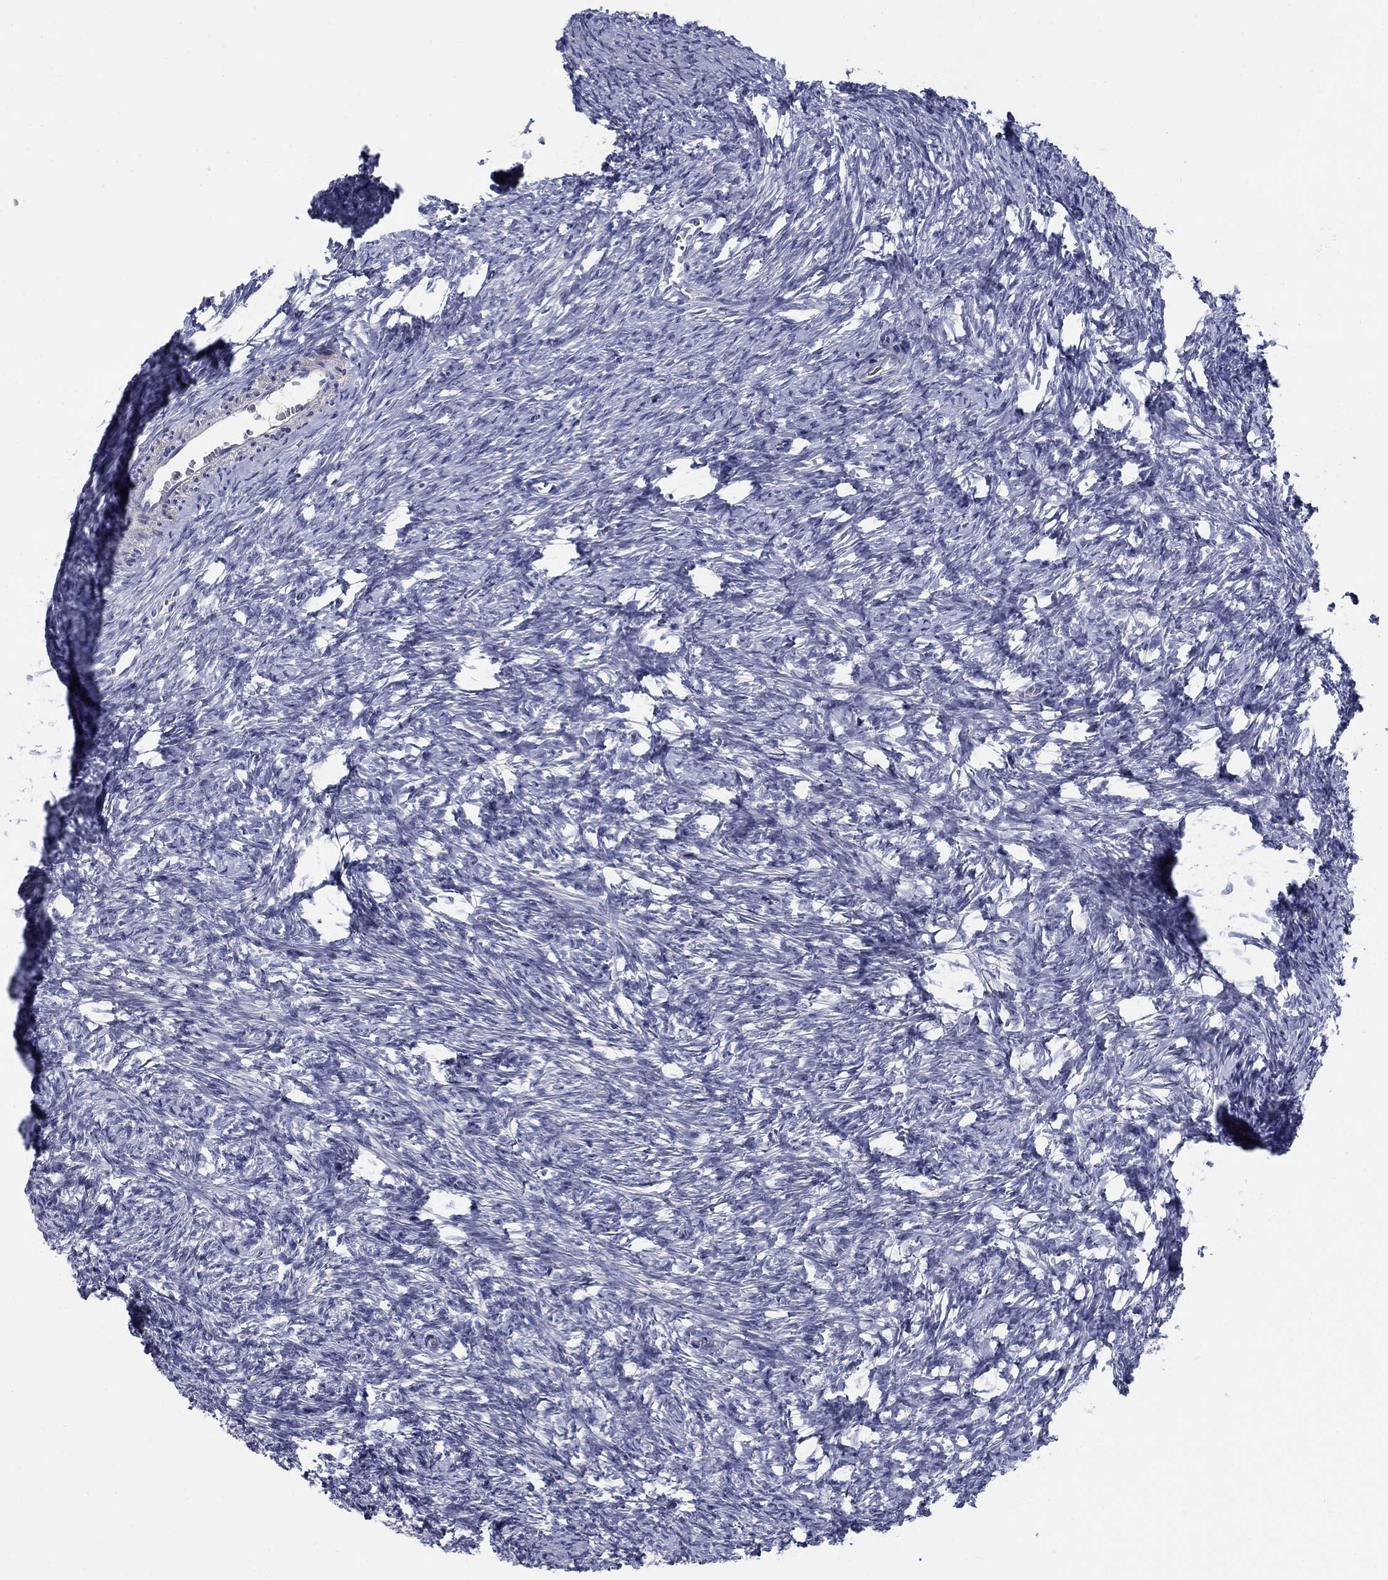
{"staining": {"intensity": "negative", "quantity": "none", "location": "none"}, "tissue": "ovary", "cell_type": "Follicle cells", "image_type": "normal", "snomed": [{"axis": "morphology", "description": "Normal tissue, NOS"}, {"axis": "topography", "description": "Ovary"}], "caption": "DAB immunohistochemical staining of unremarkable human ovary displays no significant positivity in follicle cells.", "gene": "TMEM249", "patient": {"sex": "female", "age": 39}}